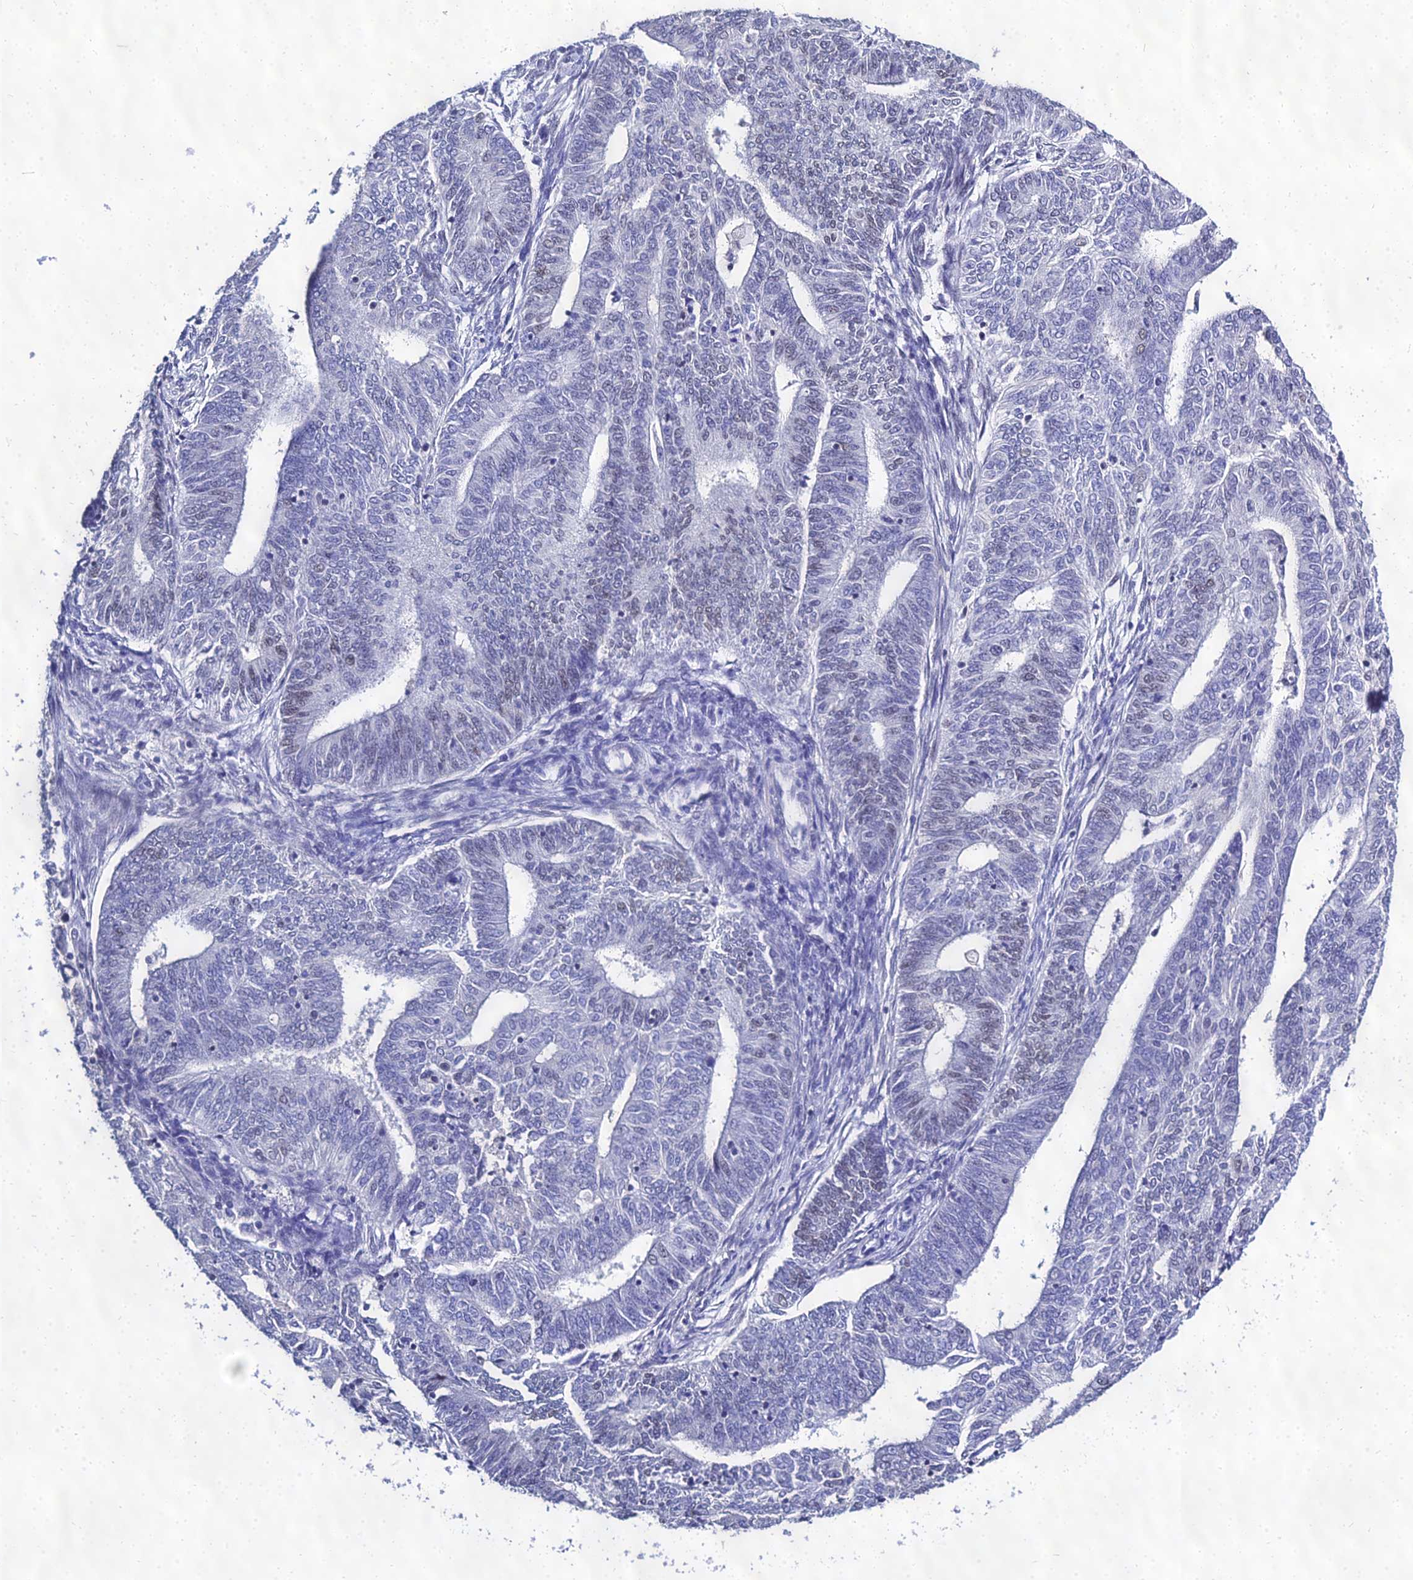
{"staining": {"intensity": "negative", "quantity": "none", "location": "none"}, "tissue": "endometrial cancer", "cell_type": "Tumor cells", "image_type": "cancer", "snomed": [{"axis": "morphology", "description": "Adenocarcinoma, NOS"}, {"axis": "topography", "description": "Endometrium"}], "caption": "This is an IHC photomicrograph of endometrial cancer (adenocarcinoma). There is no expression in tumor cells.", "gene": "PPP4R2", "patient": {"sex": "female", "age": 62}}